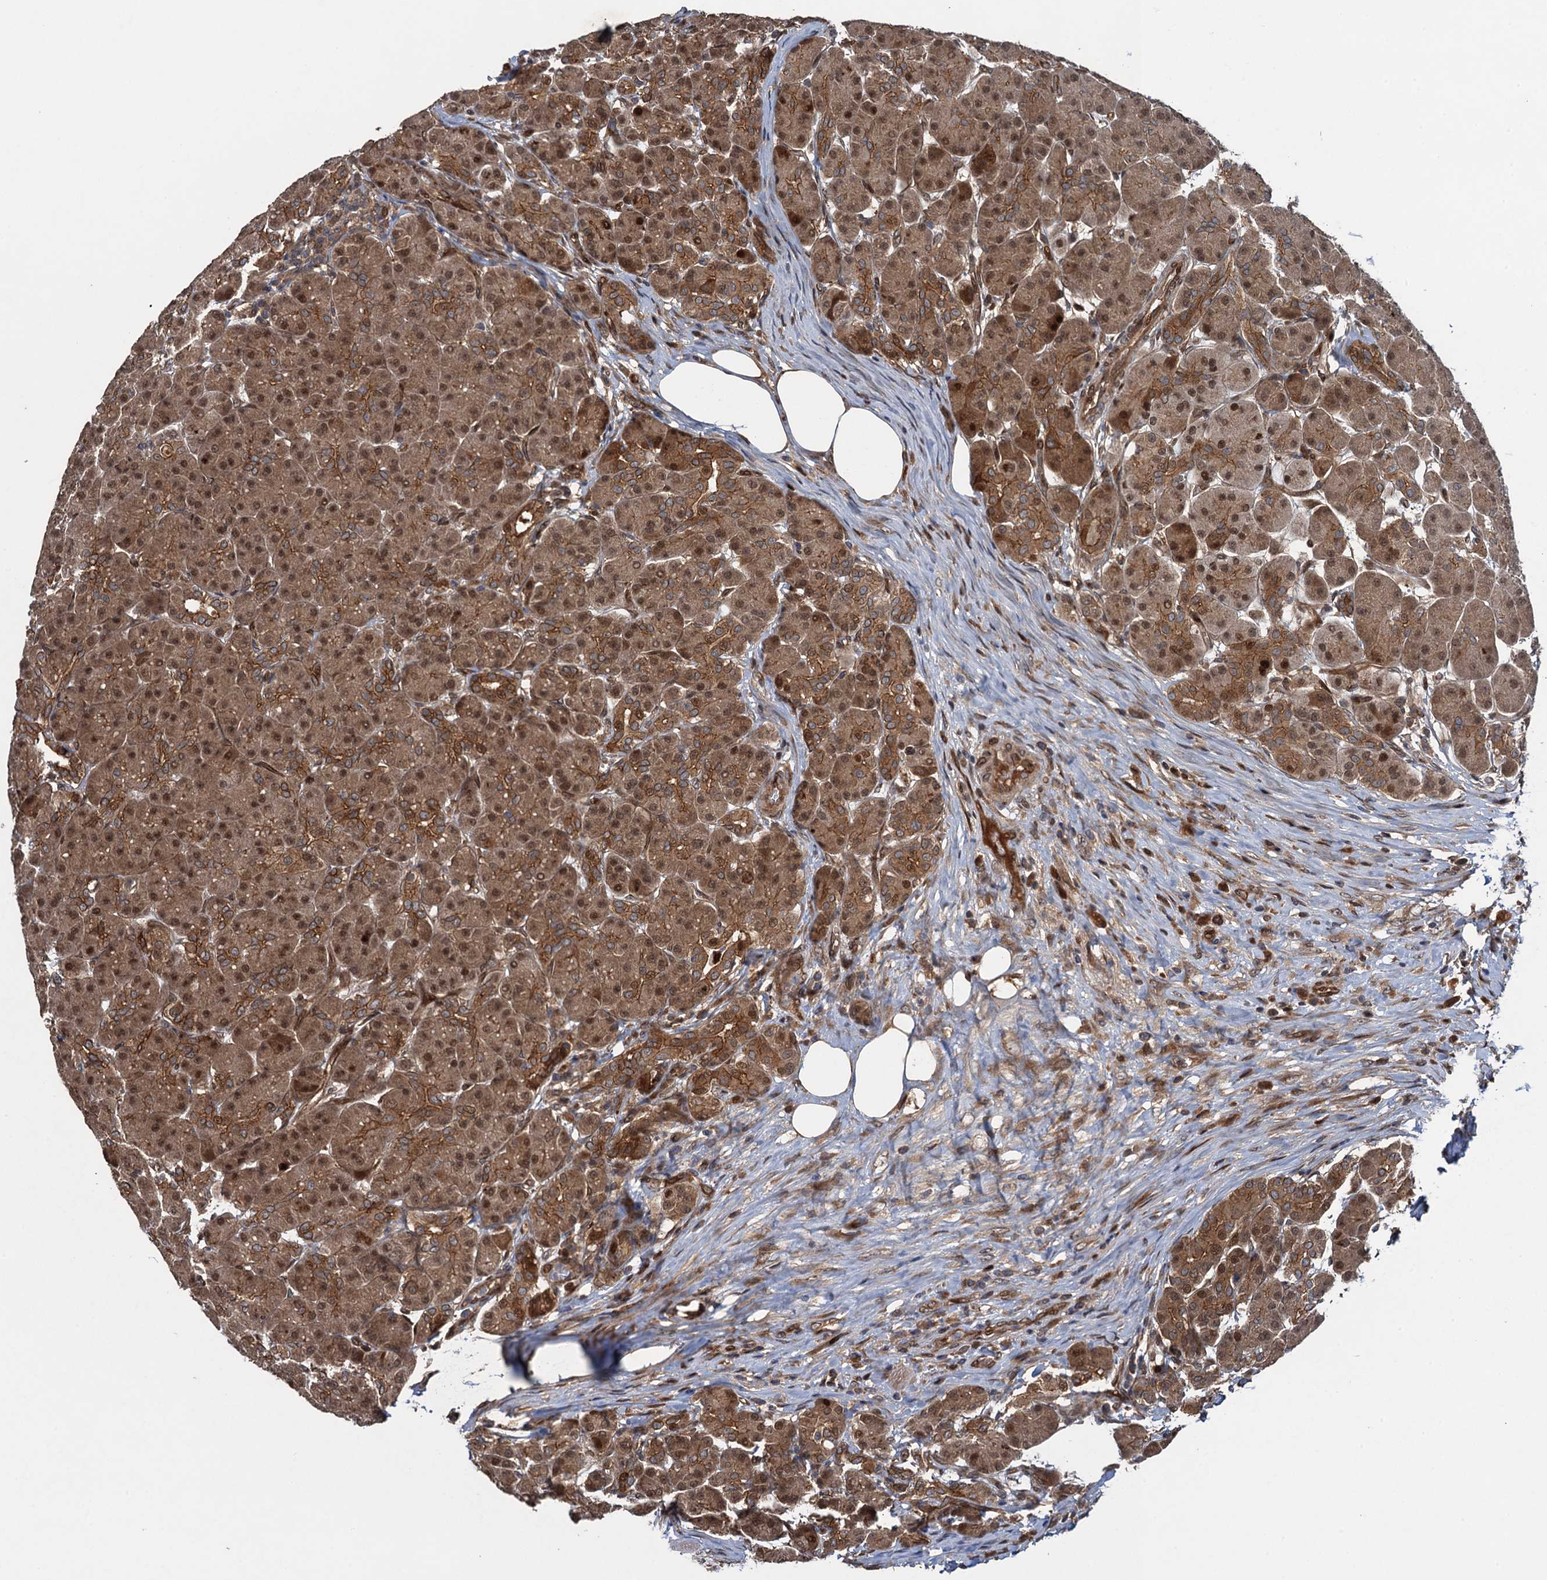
{"staining": {"intensity": "strong", "quantity": ">75%", "location": "cytoplasmic/membranous"}, "tissue": "pancreas", "cell_type": "Exocrine glandular cells", "image_type": "normal", "snomed": [{"axis": "morphology", "description": "Normal tissue, NOS"}, {"axis": "topography", "description": "Pancreas"}], "caption": "IHC (DAB (3,3'-diaminobenzidine)) staining of normal human pancreas reveals strong cytoplasmic/membranous protein positivity in approximately >75% of exocrine glandular cells.", "gene": "RHOBTB1", "patient": {"sex": "male", "age": 63}}